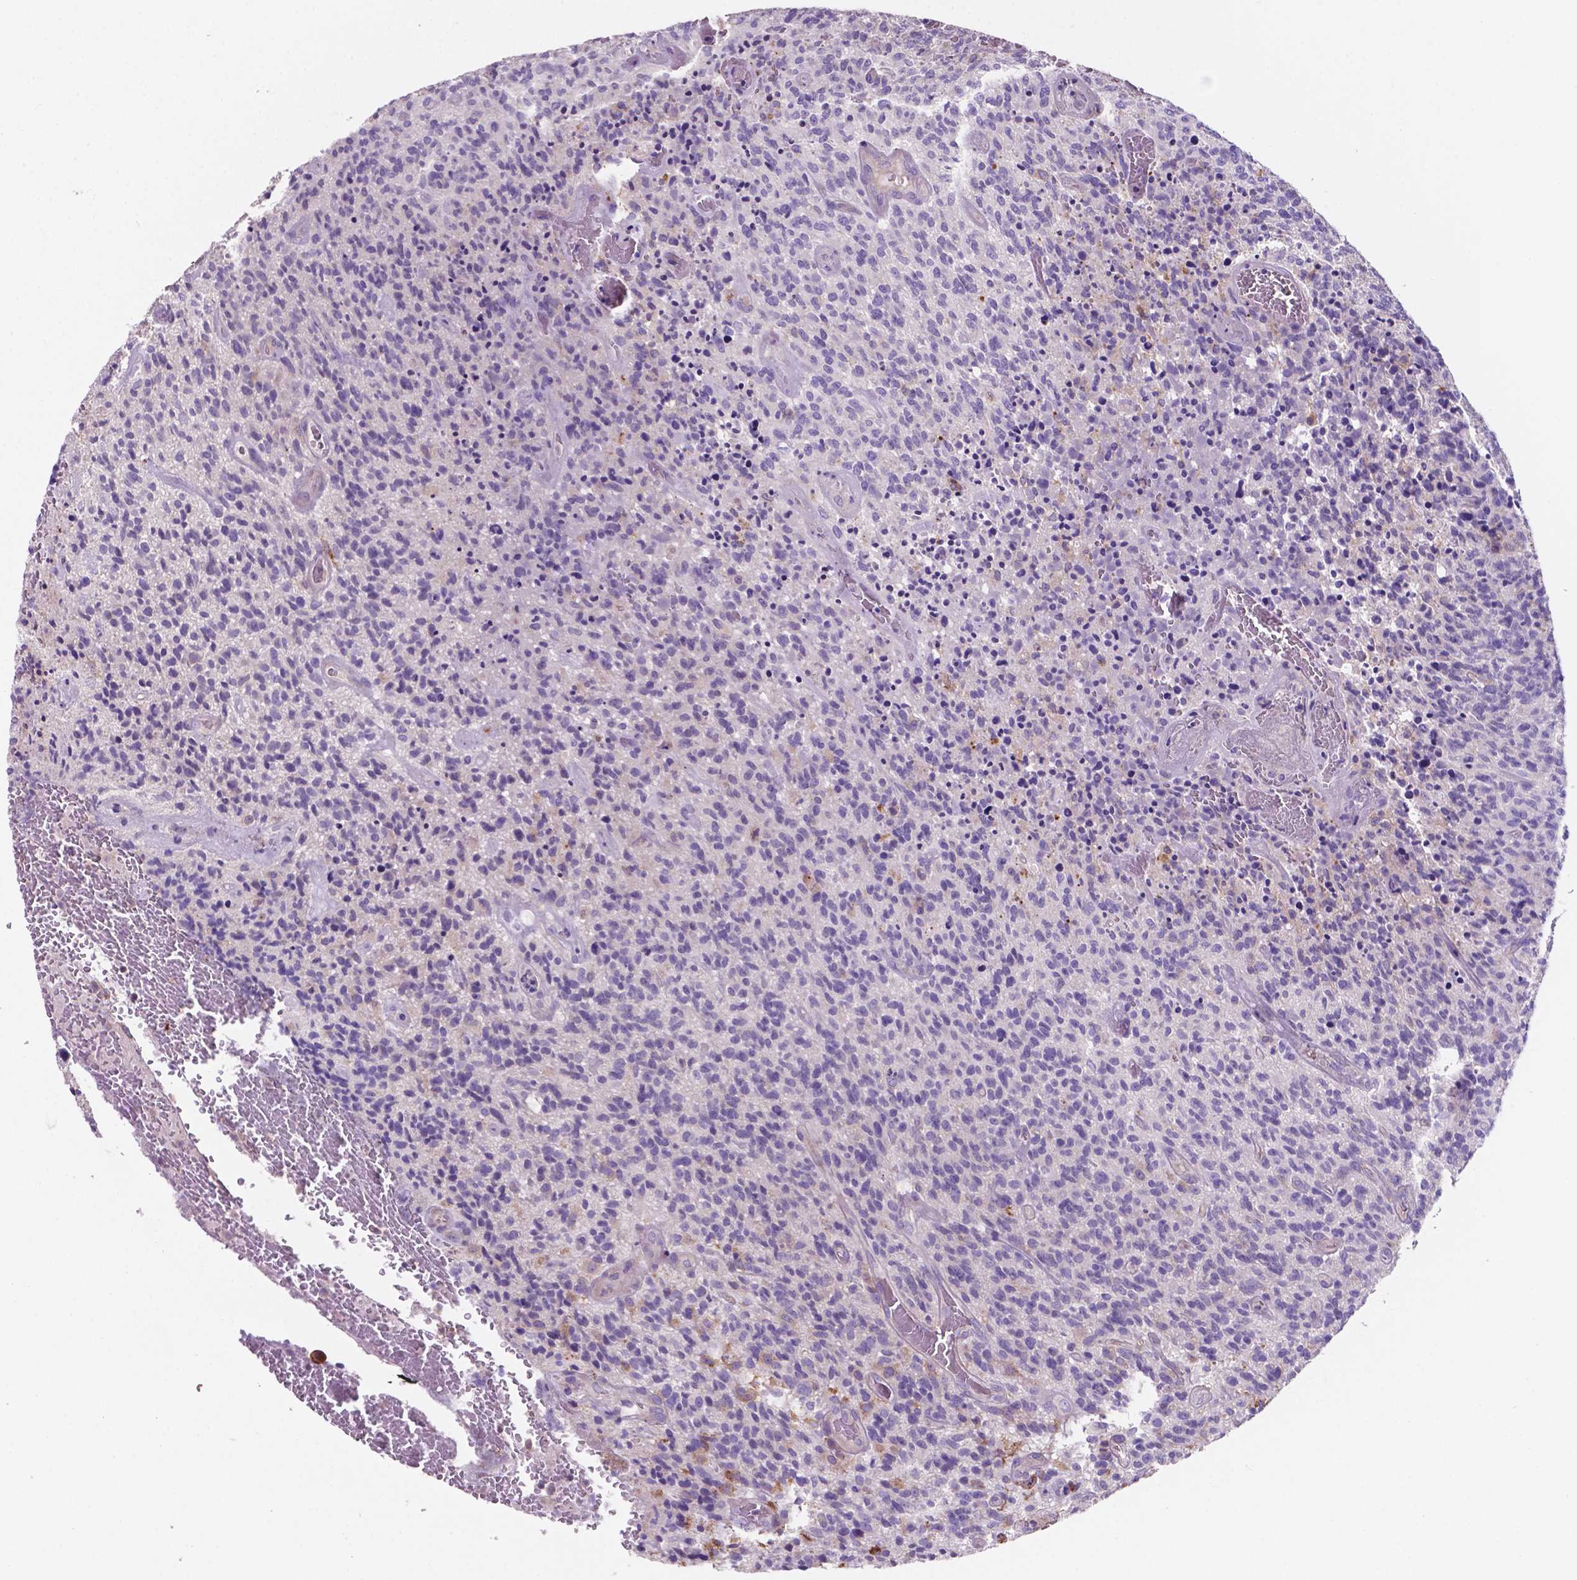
{"staining": {"intensity": "negative", "quantity": "none", "location": "none"}, "tissue": "glioma", "cell_type": "Tumor cells", "image_type": "cancer", "snomed": [{"axis": "morphology", "description": "Glioma, malignant, High grade"}, {"axis": "topography", "description": "Brain"}], "caption": "The photomicrograph shows no significant staining in tumor cells of glioma.", "gene": "MKRN2OS", "patient": {"sex": "male", "age": 76}}